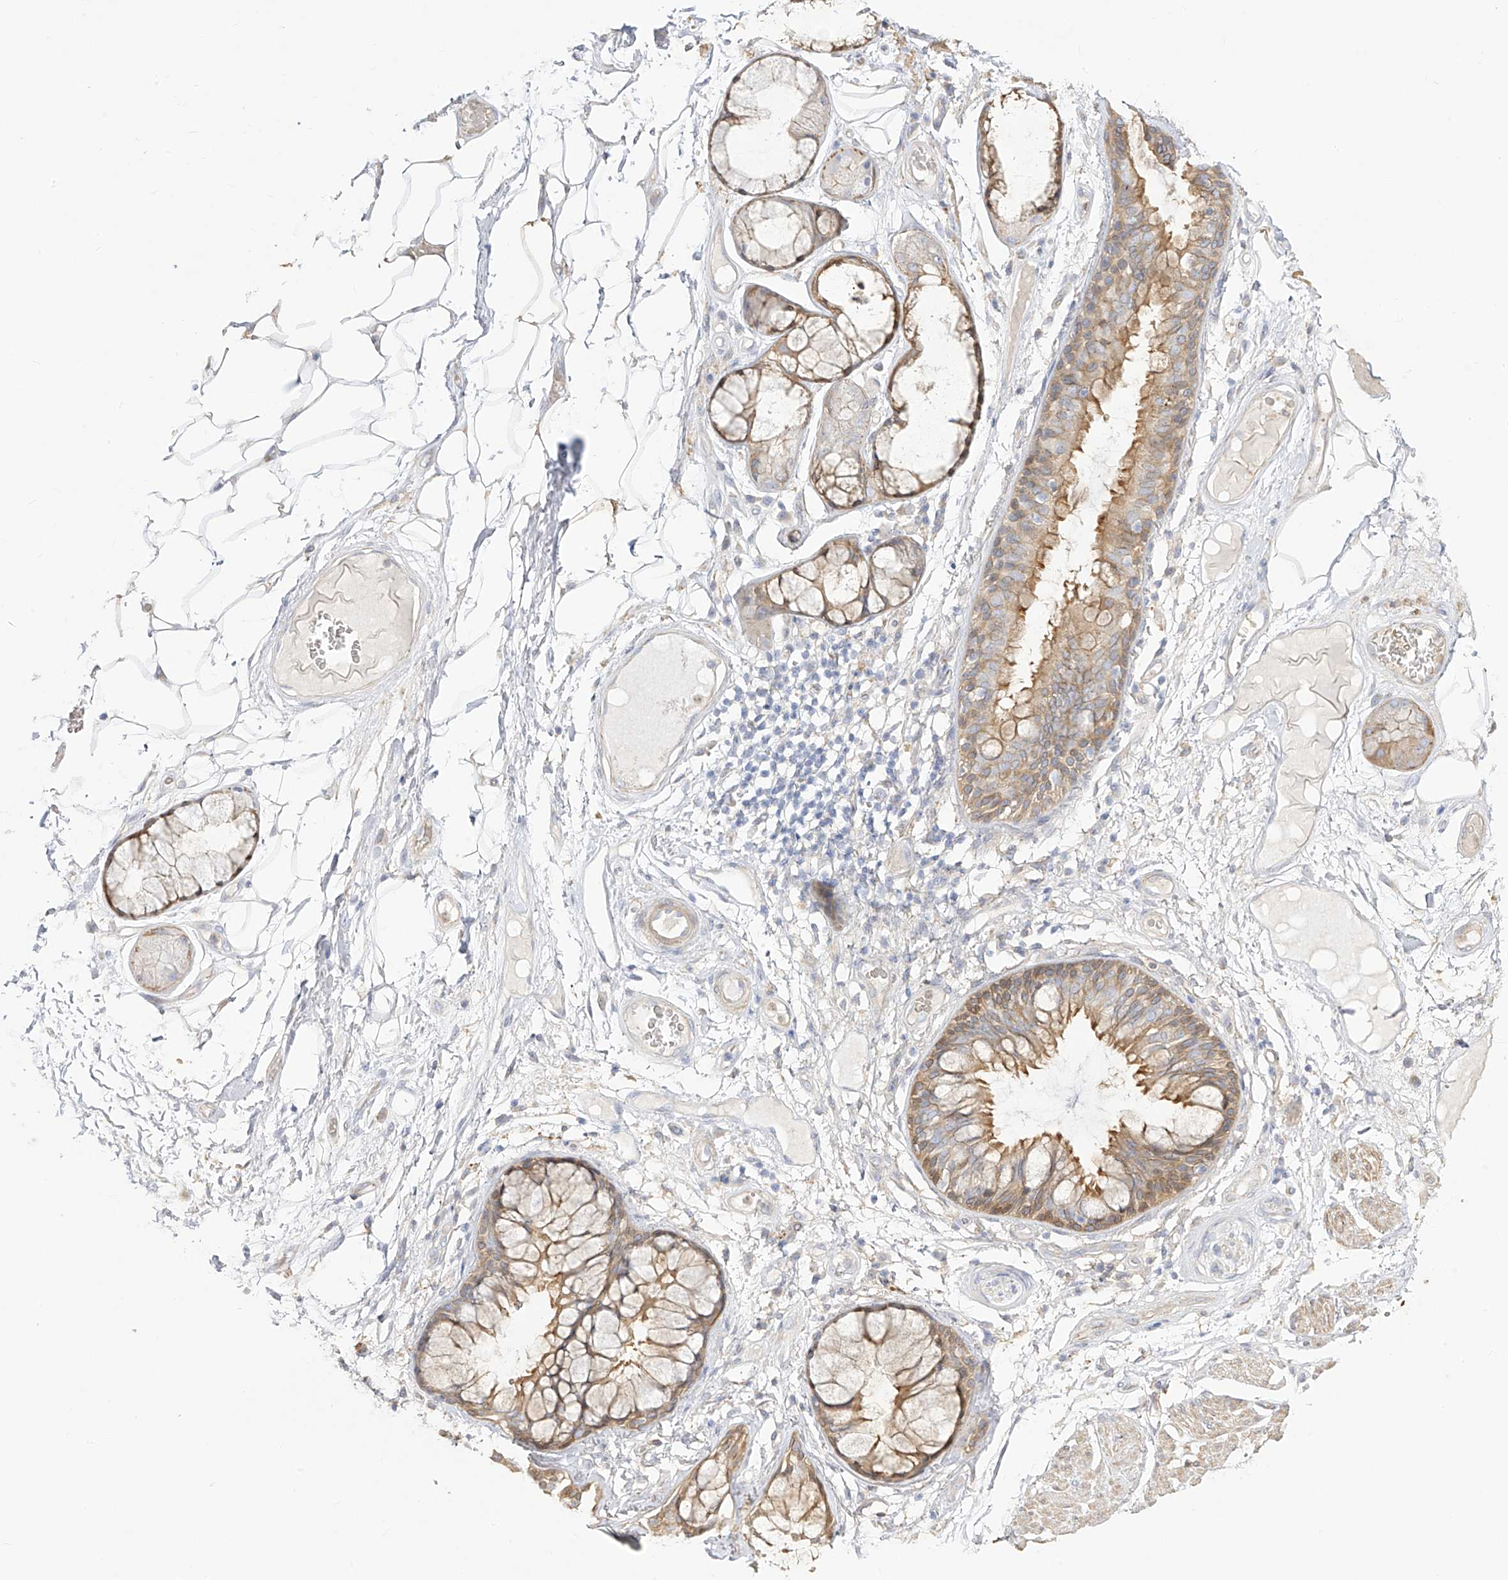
{"staining": {"intensity": "negative", "quantity": "none", "location": "none"}, "tissue": "adipose tissue", "cell_type": "Adipocytes", "image_type": "normal", "snomed": [{"axis": "morphology", "description": "Normal tissue, NOS"}, {"axis": "topography", "description": "Bronchus"}], "caption": "An immunohistochemistry (IHC) photomicrograph of unremarkable adipose tissue is shown. There is no staining in adipocytes of adipose tissue. Nuclei are stained in blue.", "gene": "ZGRF1", "patient": {"sex": "male", "age": 66}}